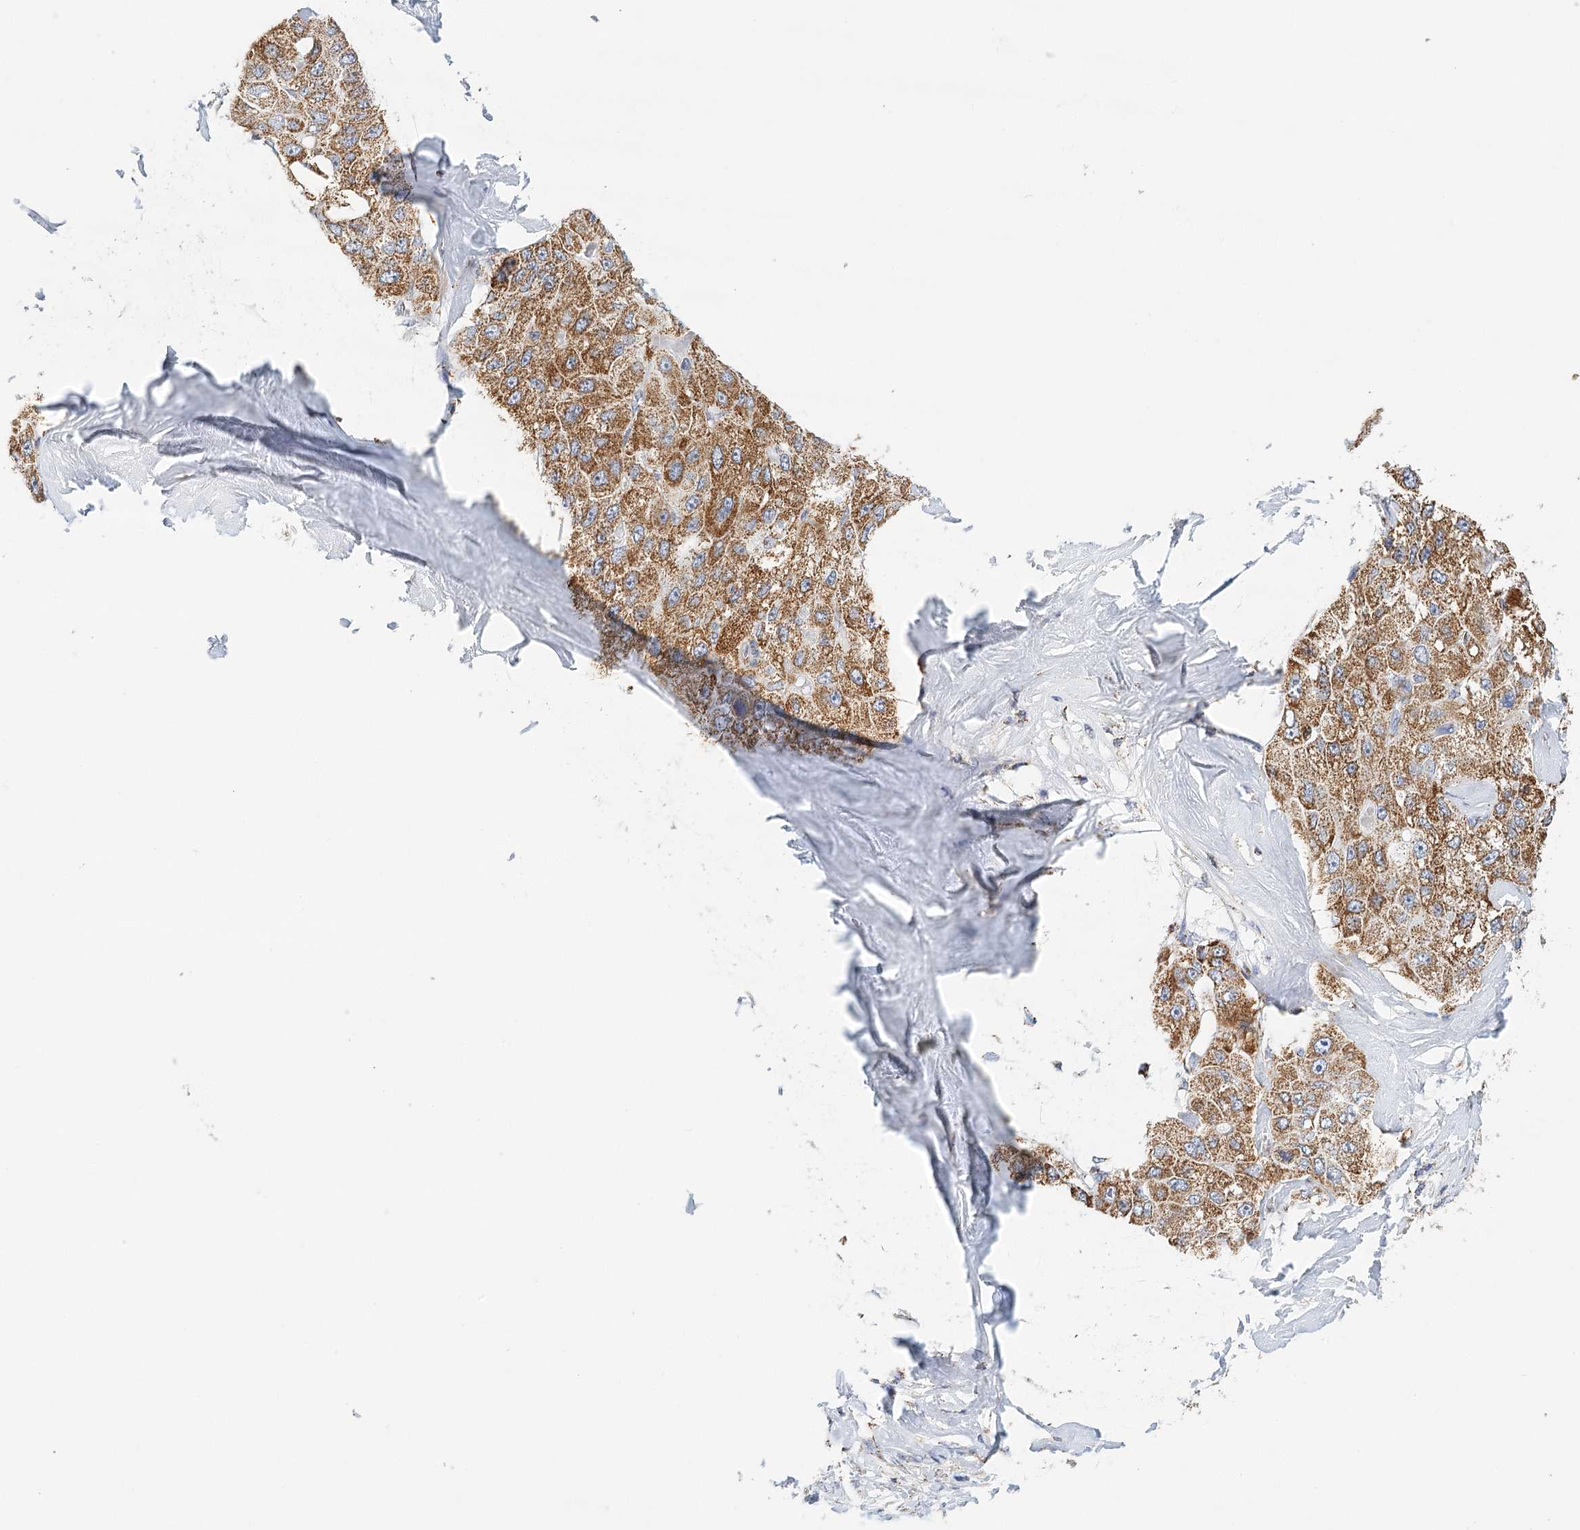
{"staining": {"intensity": "strong", "quantity": ">75%", "location": "cytoplasmic/membranous"}, "tissue": "liver cancer", "cell_type": "Tumor cells", "image_type": "cancer", "snomed": [{"axis": "morphology", "description": "Carcinoma, Hepatocellular, NOS"}, {"axis": "topography", "description": "Liver"}], "caption": "Strong cytoplasmic/membranous protein staining is seen in approximately >75% of tumor cells in liver cancer.", "gene": "LSS", "patient": {"sex": "male", "age": 80}}